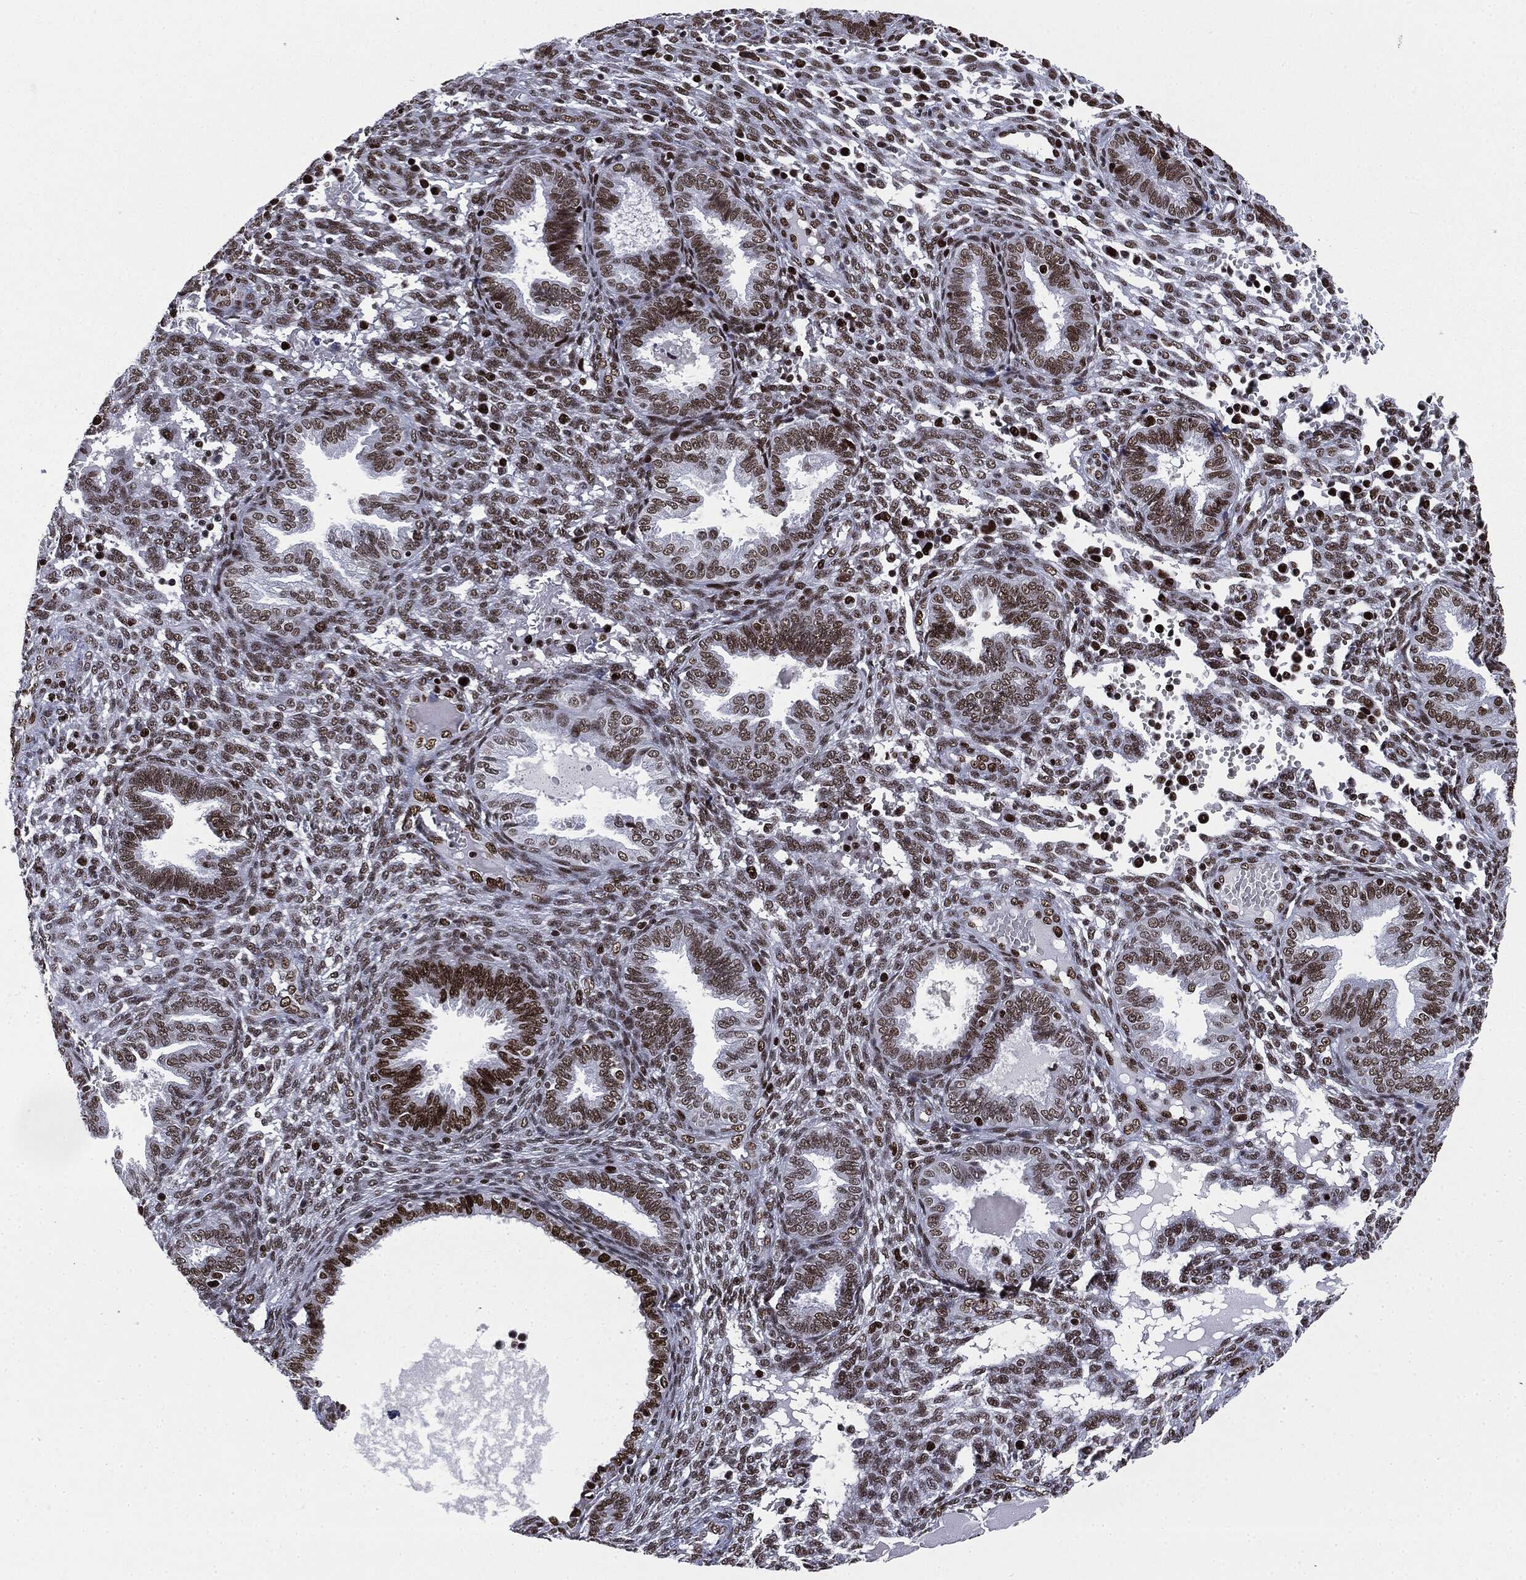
{"staining": {"intensity": "strong", "quantity": ">75%", "location": "nuclear"}, "tissue": "endometrium", "cell_type": "Cells in endometrial stroma", "image_type": "normal", "snomed": [{"axis": "morphology", "description": "Normal tissue, NOS"}, {"axis": "topography", "description": "Endometrium"}], "caption": "A brown stain shows strong nuclear positivity of a protein in cells in endometrial stroma of normal human endometrium.", "gene": "MSH2", "patient": {"sex": "female", "age": 42}}